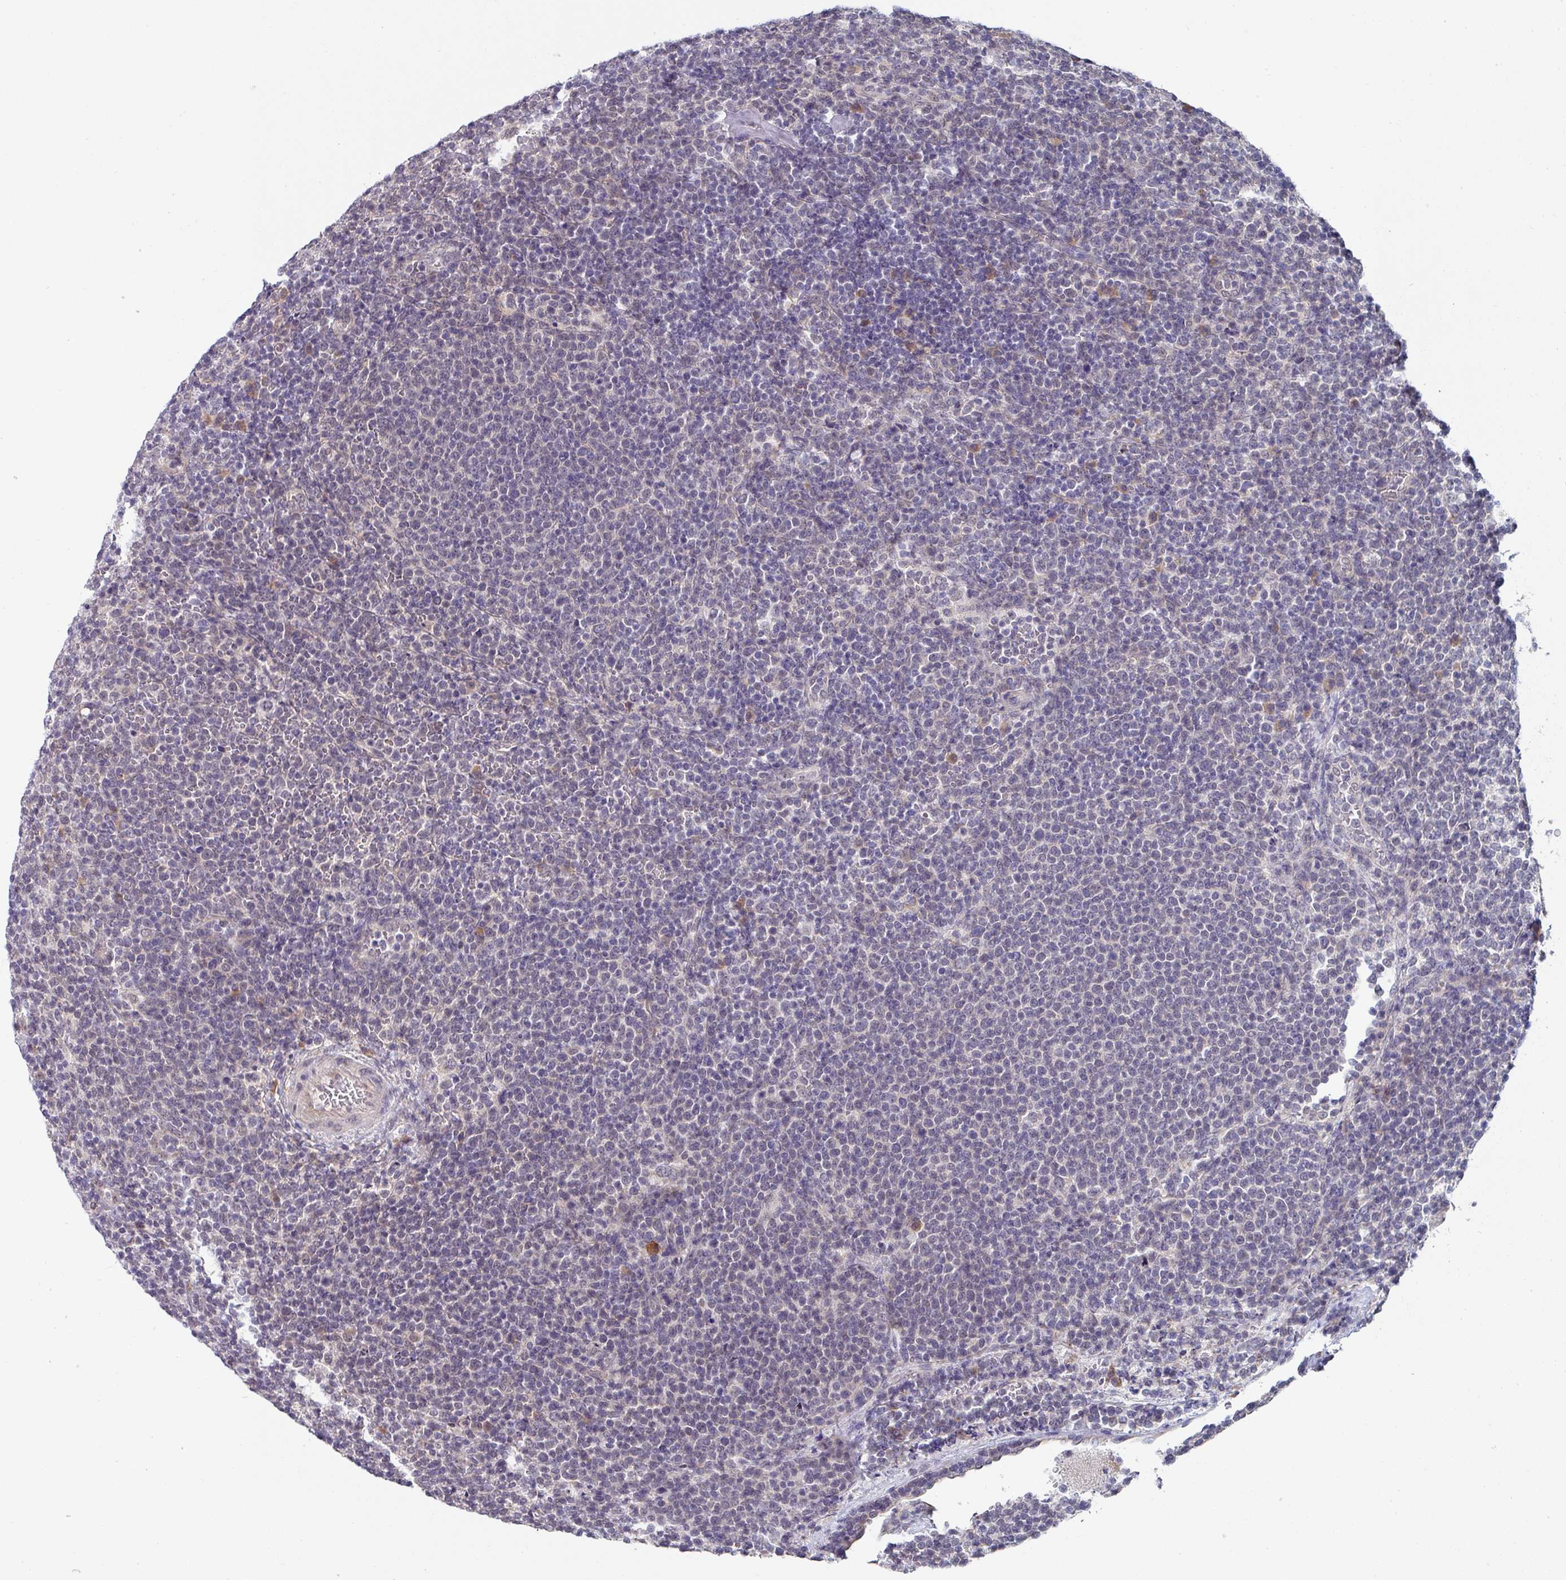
{"staining": {"intensity": "negative", "quantity": "none", "location": "none"}, "tissue": "lymphoma", "cell_type": "Tumor cells", "image_type": "cancer", "snomed": [{"axis": "morphology", "description": "Malignant lymphoma, non-Hodgkin's type, High grade"}, {"axis": "topography", "description": "Lymph node"}], "caption": "Immunohistochemistry (IHC) of high-grade malignant lymphoma, non-Hodgkin's type displays no expression in tumor cells.", "gene": "TMED5", "patient": {"sex": "male", "age": 61}}